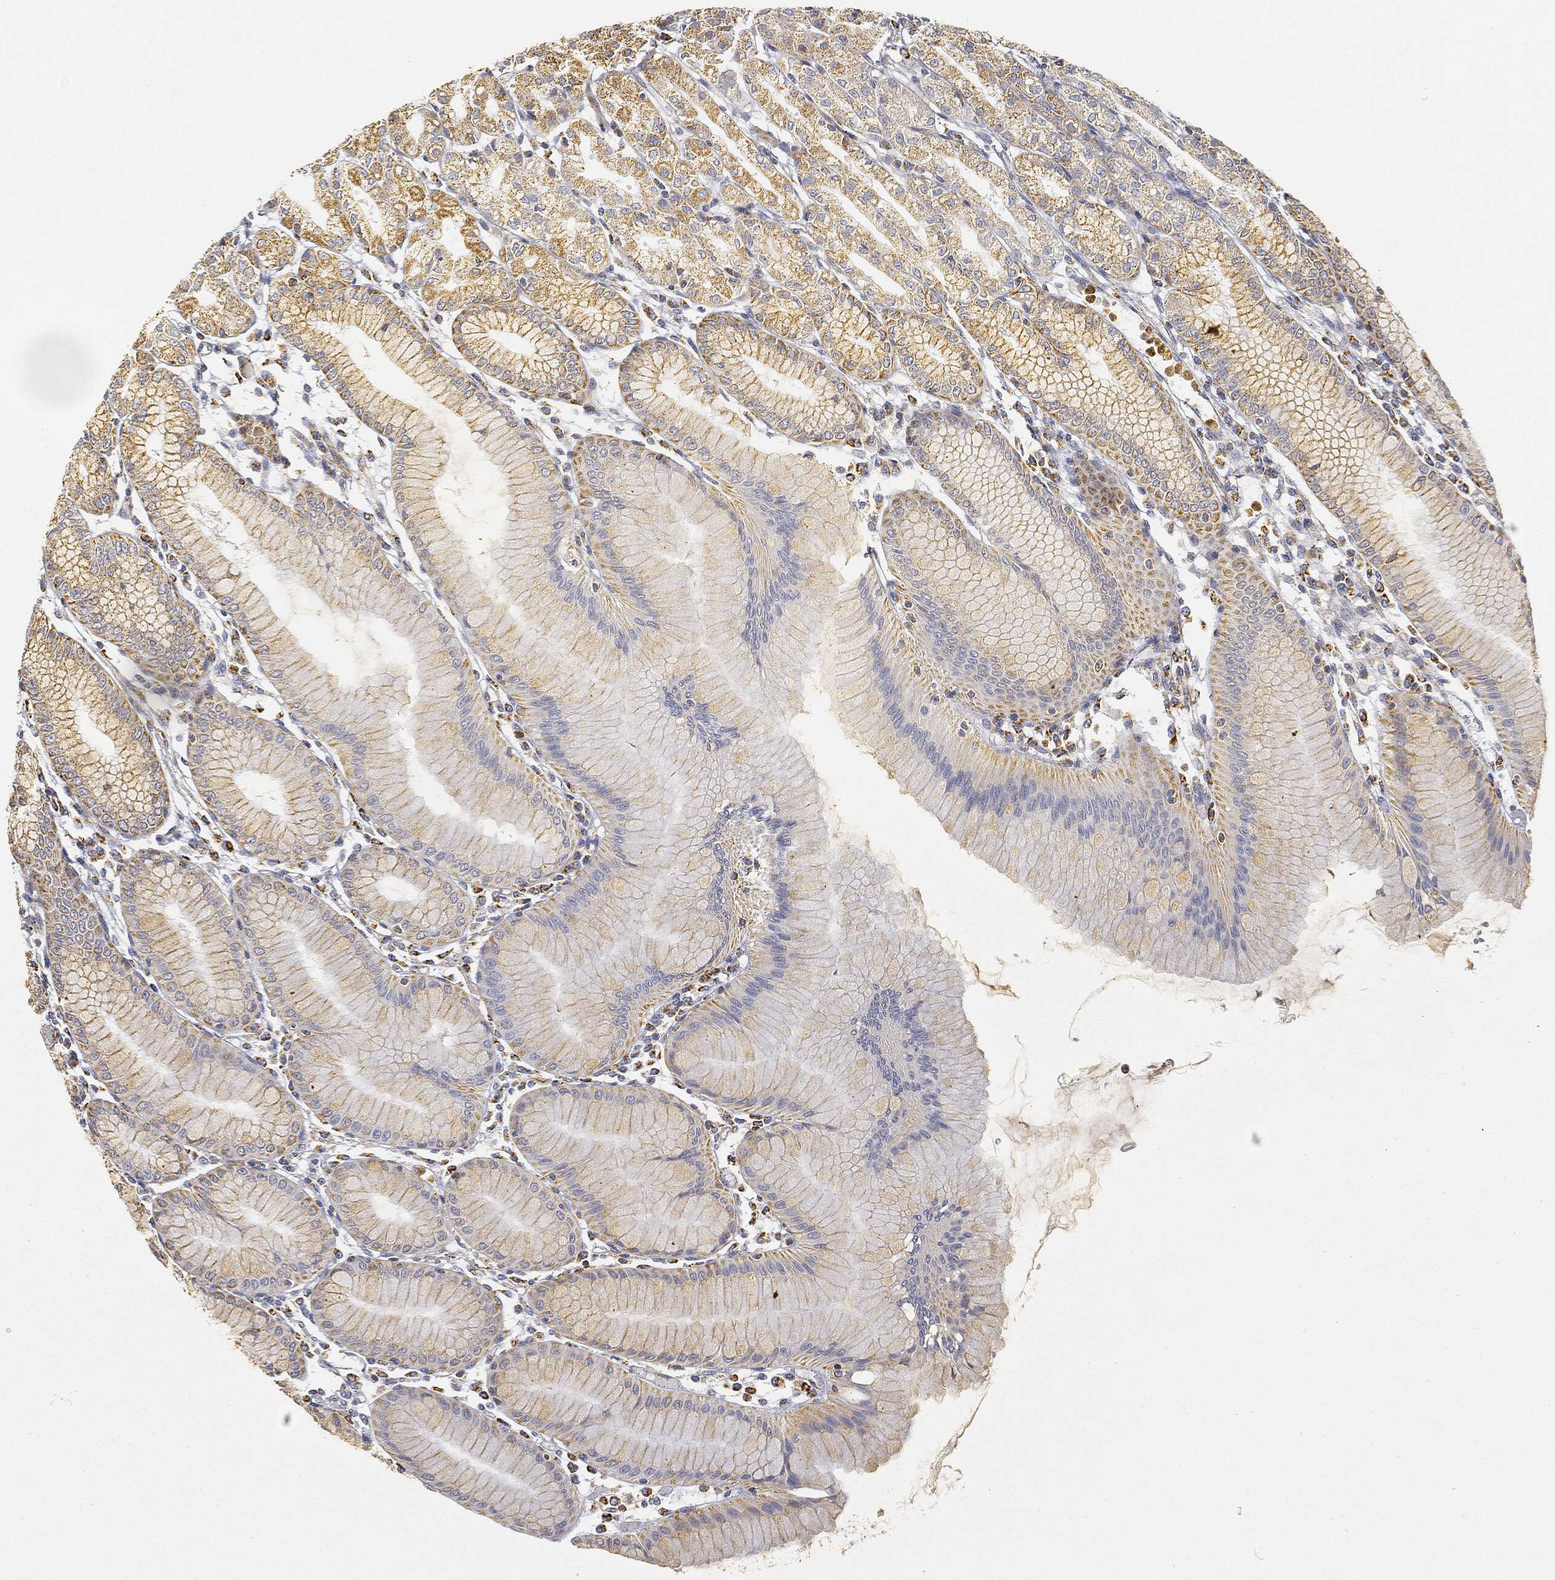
{"staining": {"intensity": "strong", "quantity": "25%-75%", "location": "cytoplasmic/membranous"}, "tissue": "stomach", "cell_type": "Glandular cells", "image_type": "normal", "snomed": [{"axis": "morphology", "description": "Normal tissue, NOS"}, {"axis": "topography", "description": "Stomach"}], "caption": "Protein staining exhibits strong cytoplasmic/membranous staining in approximately 25%-75% of glandular cells in benign stomach.", "gene": "CAPN15", "patient": {"sex": "female", "age": 57}}